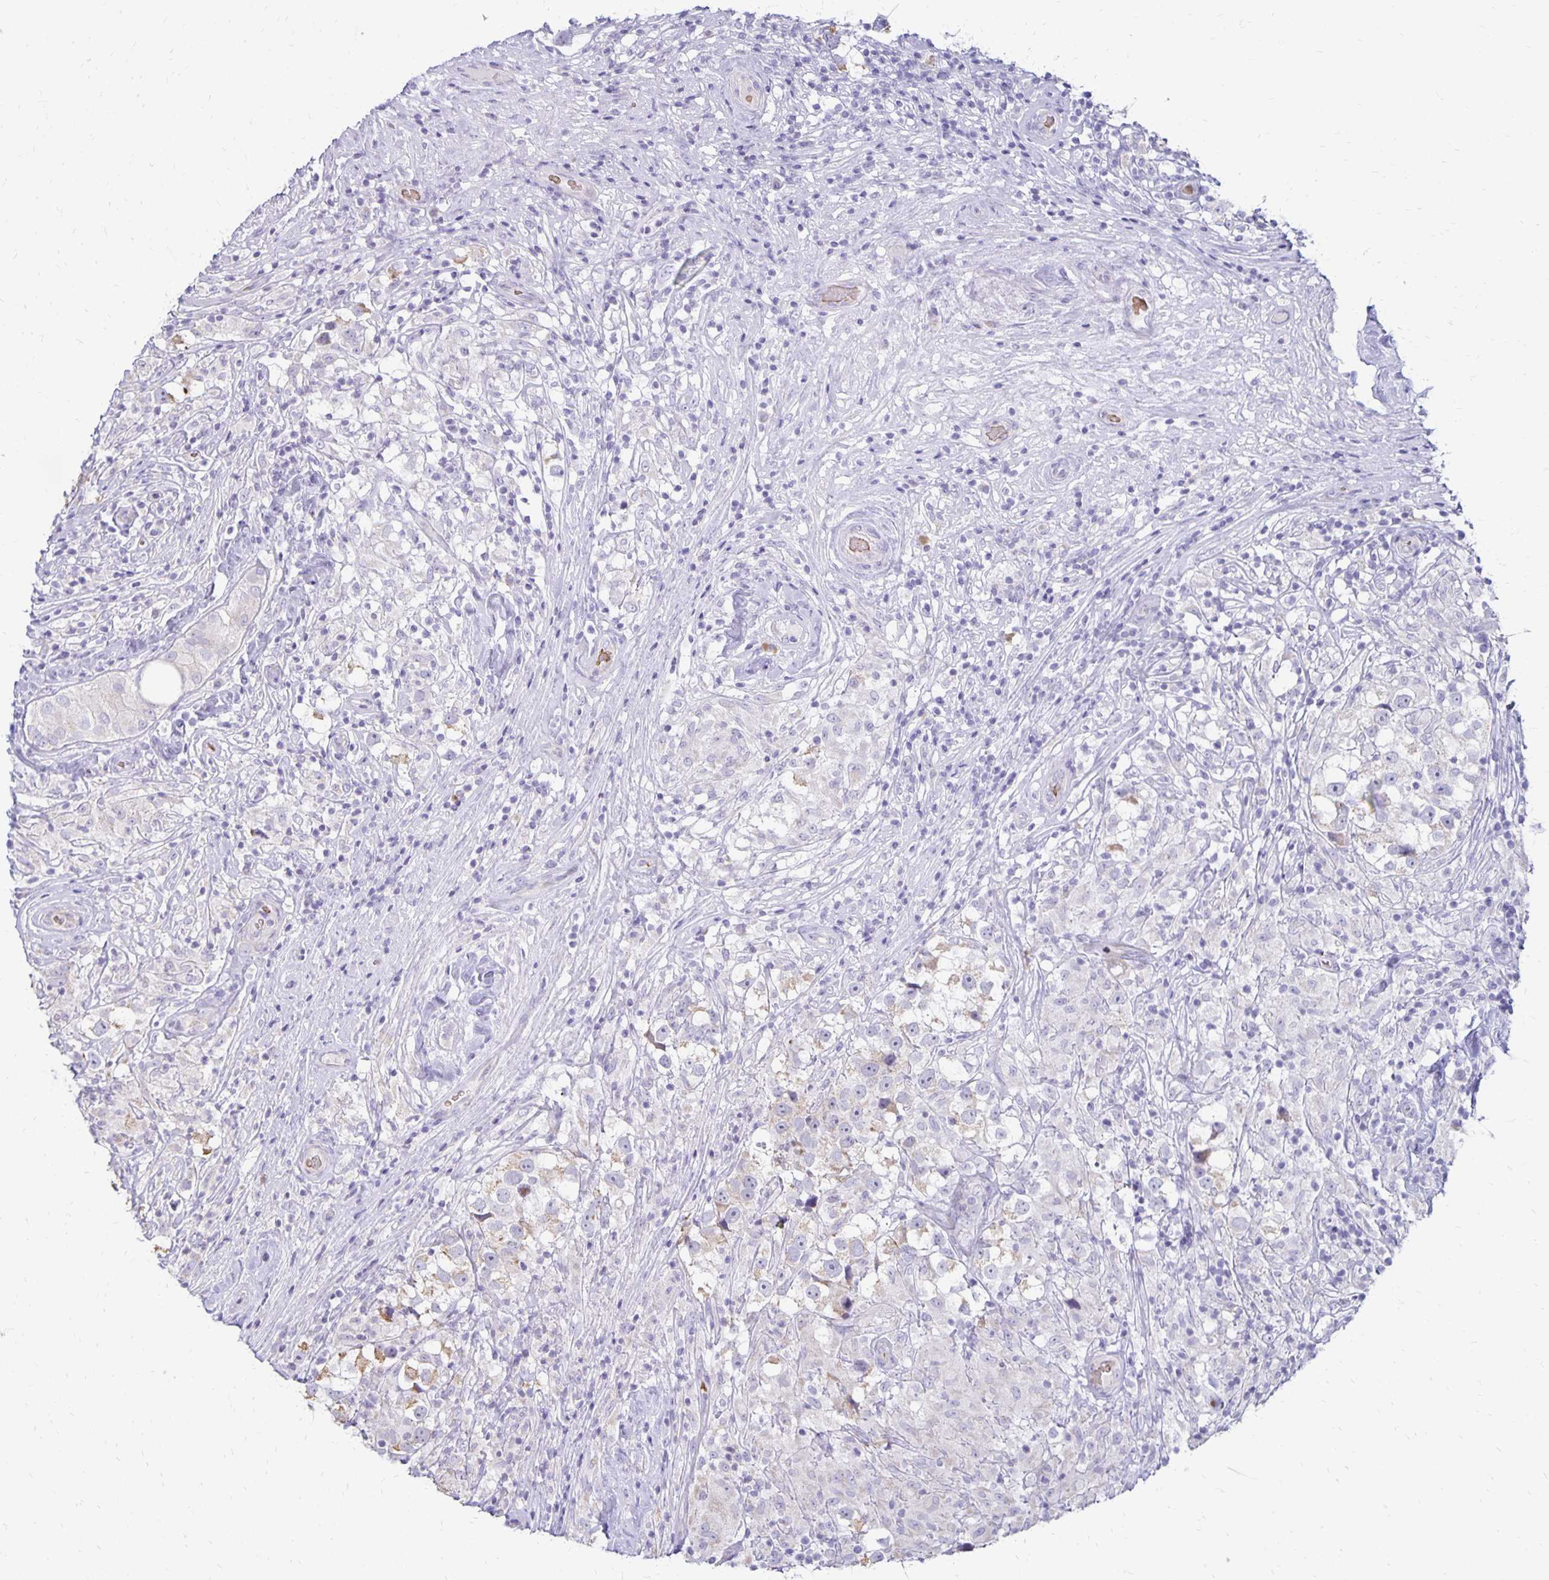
{"staining": {"intensity": "negative", "quantity": "none", "location": "none"}, "tissue": "testis cancer", "cell_type": "Tumor cells", "image_type": "cancer", "snomed": [{"axis": "morphology", "description": "Seminoma, NOS"}, {"axis": "topography", "description": "Testis"}], "caption": "The photomicrograph reveals no staining of tumor cells in testis cancer (seminoma).", "gene": "FN3K", "patient": {"sex": "male", "age": 46}}